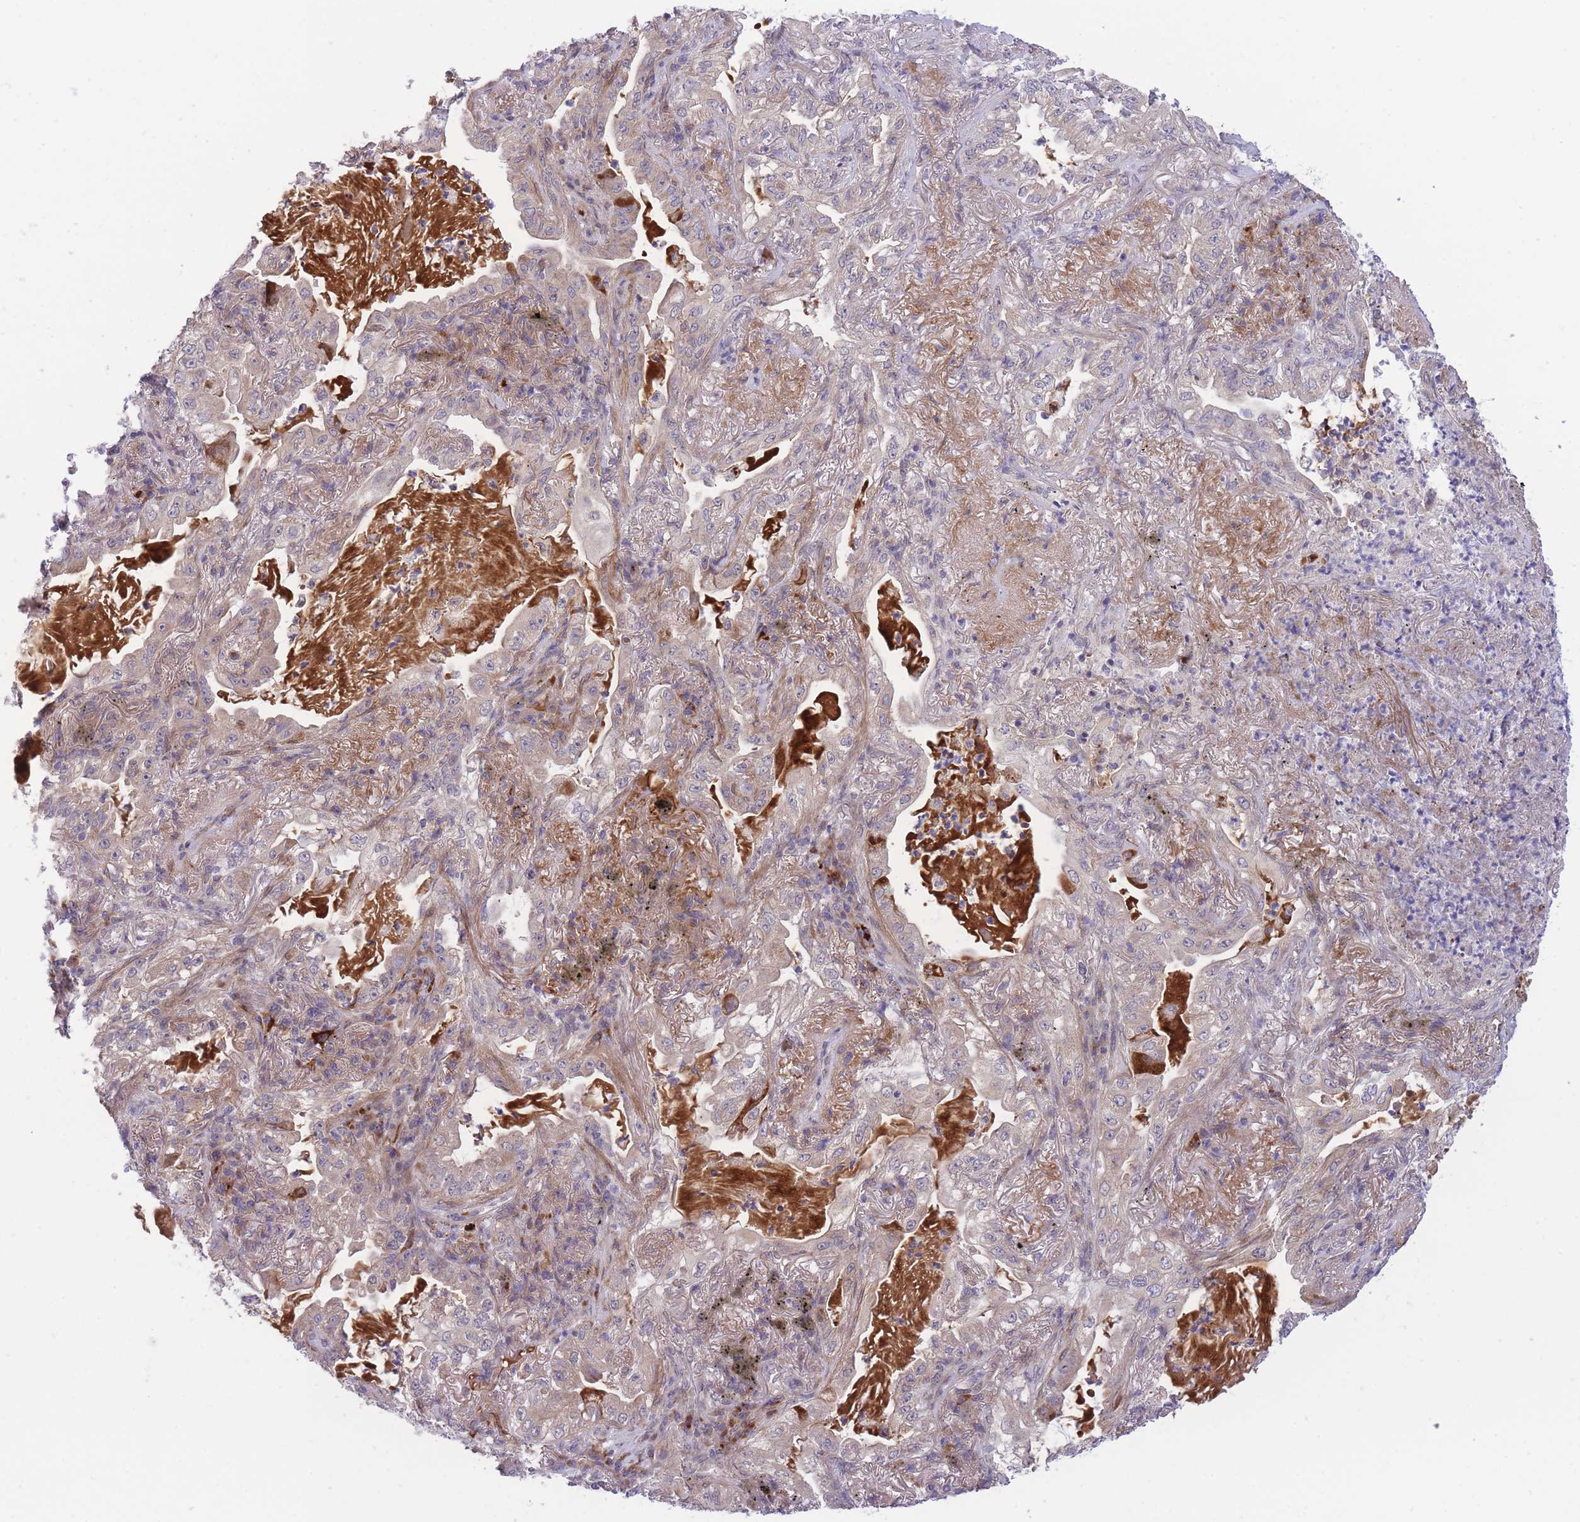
{"staining": {"intensity": "weak", "quantity": "25%-75%", "location": "cytoplasmic/membranous"}, "tissue": "lung cancer", "cell_type": "Tumor cells", "image_type": "cancer", "snomed": [{"axis": "morphology", "description": "Adenocarcinoma, NOS"}, {"axis": "topography", "description": "Lung"}], "caption": "Lung cancer (adenocarcinoma) was stained to show a protein in brown. There is low levels of weak cytoplasmic/membranous staining in about 25%-75% of tumor cells.", "gene": "CDC25B", "patient": {"sex": "female", "age": 73}}